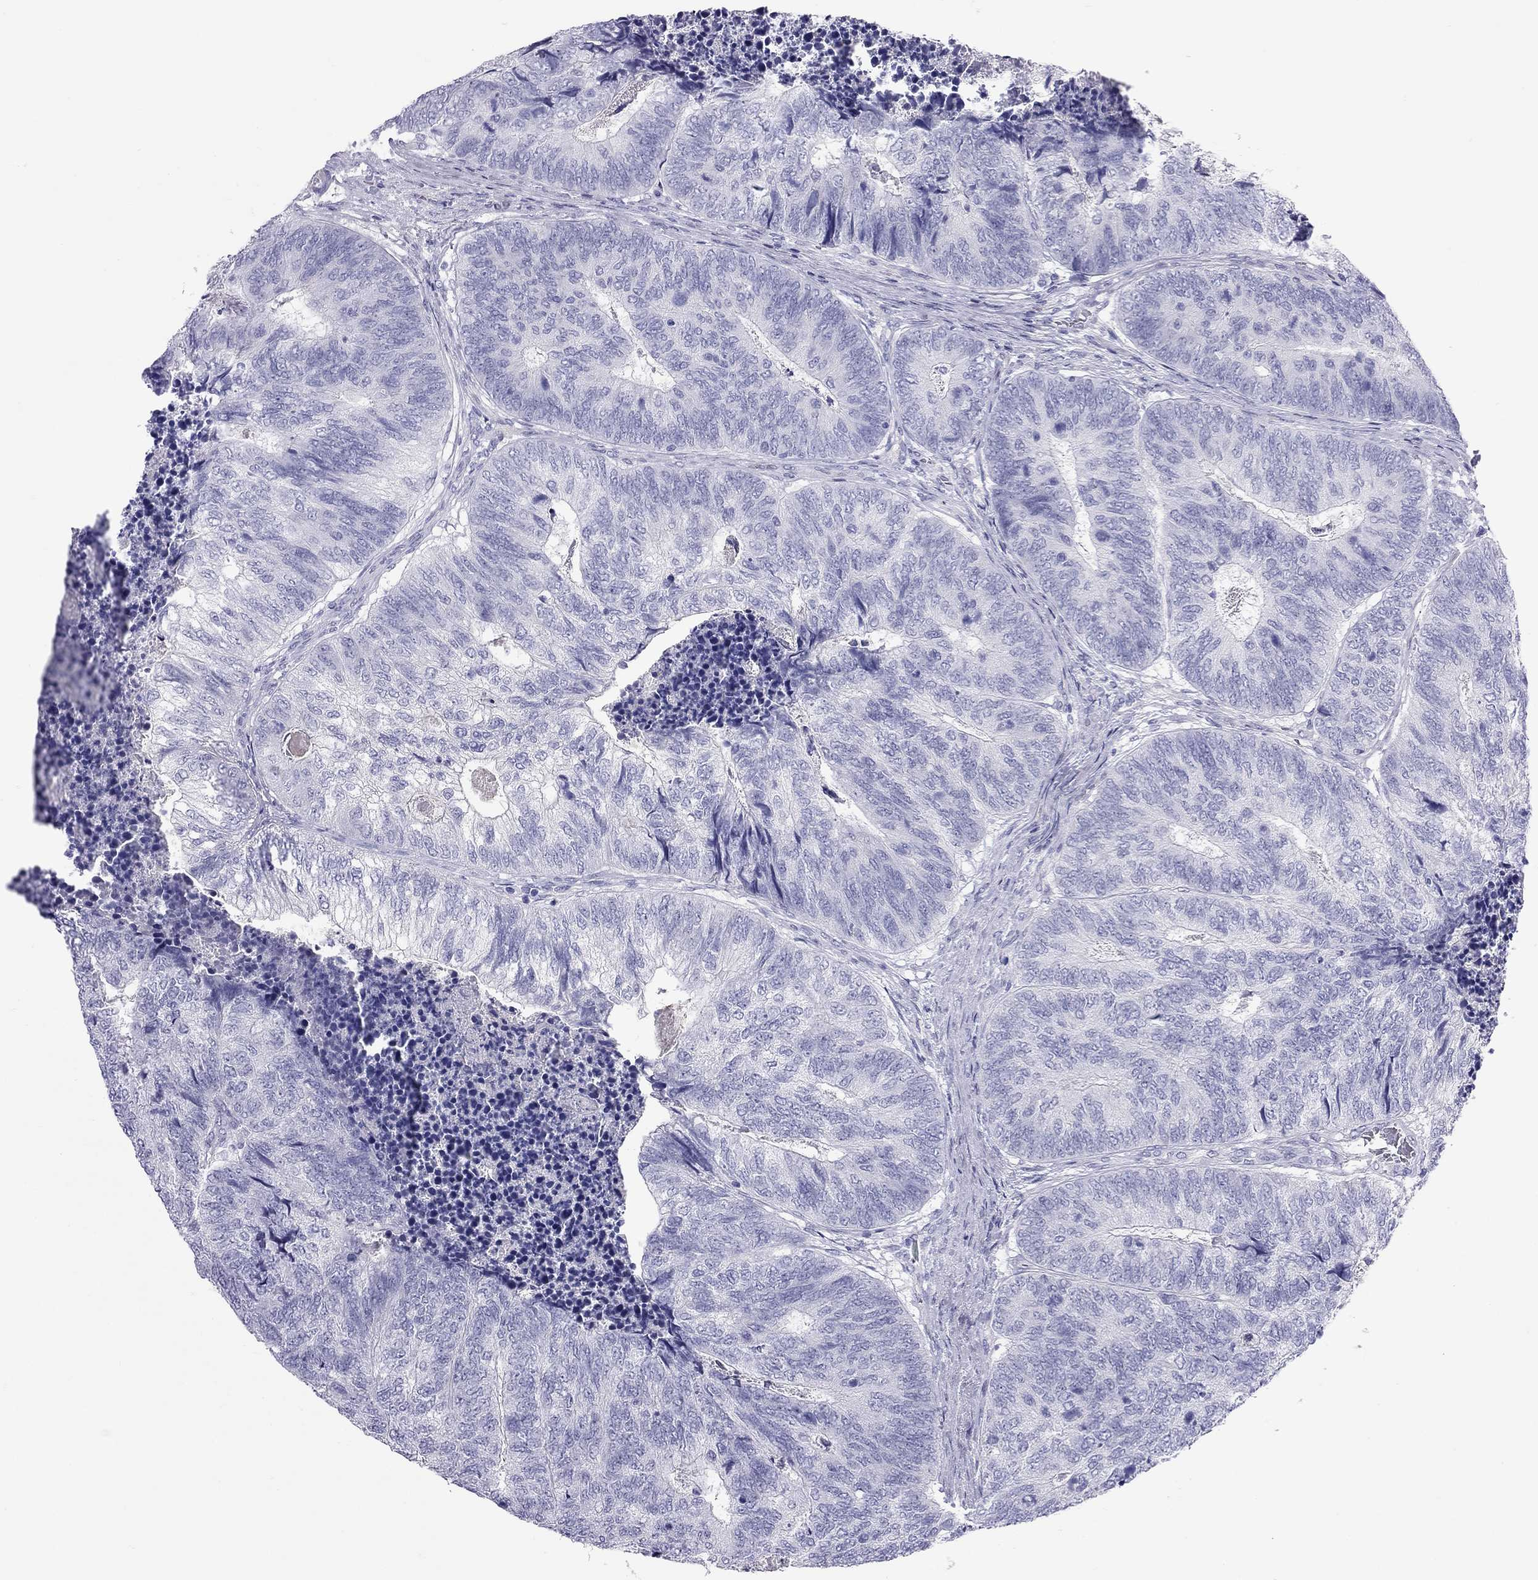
{"staining": {"intensity": "negative", "quantity": "none", "location": "none"}, "tissue": "colorectal cancer", "cell_type": "Tumor cells", "image_type": "cancer", "snomed": [{"axis": "morphology", "description": "Adenocarcinoma, NOS"}, {"axis": "topography", "description": "Colon"}], "caption": "This is a image of immunohistochemistry (IHC) staining of colorectal cancer, which shows no positivity in tumor cells. (Stains: DAB (3,3'-diaminobenzidine) IHC with hematoxylin counter stain, Microscopy: brightfield microscopy at high magnification).", "gene": "FSCN3", "patient": {"sex": "female", "age": 67}}